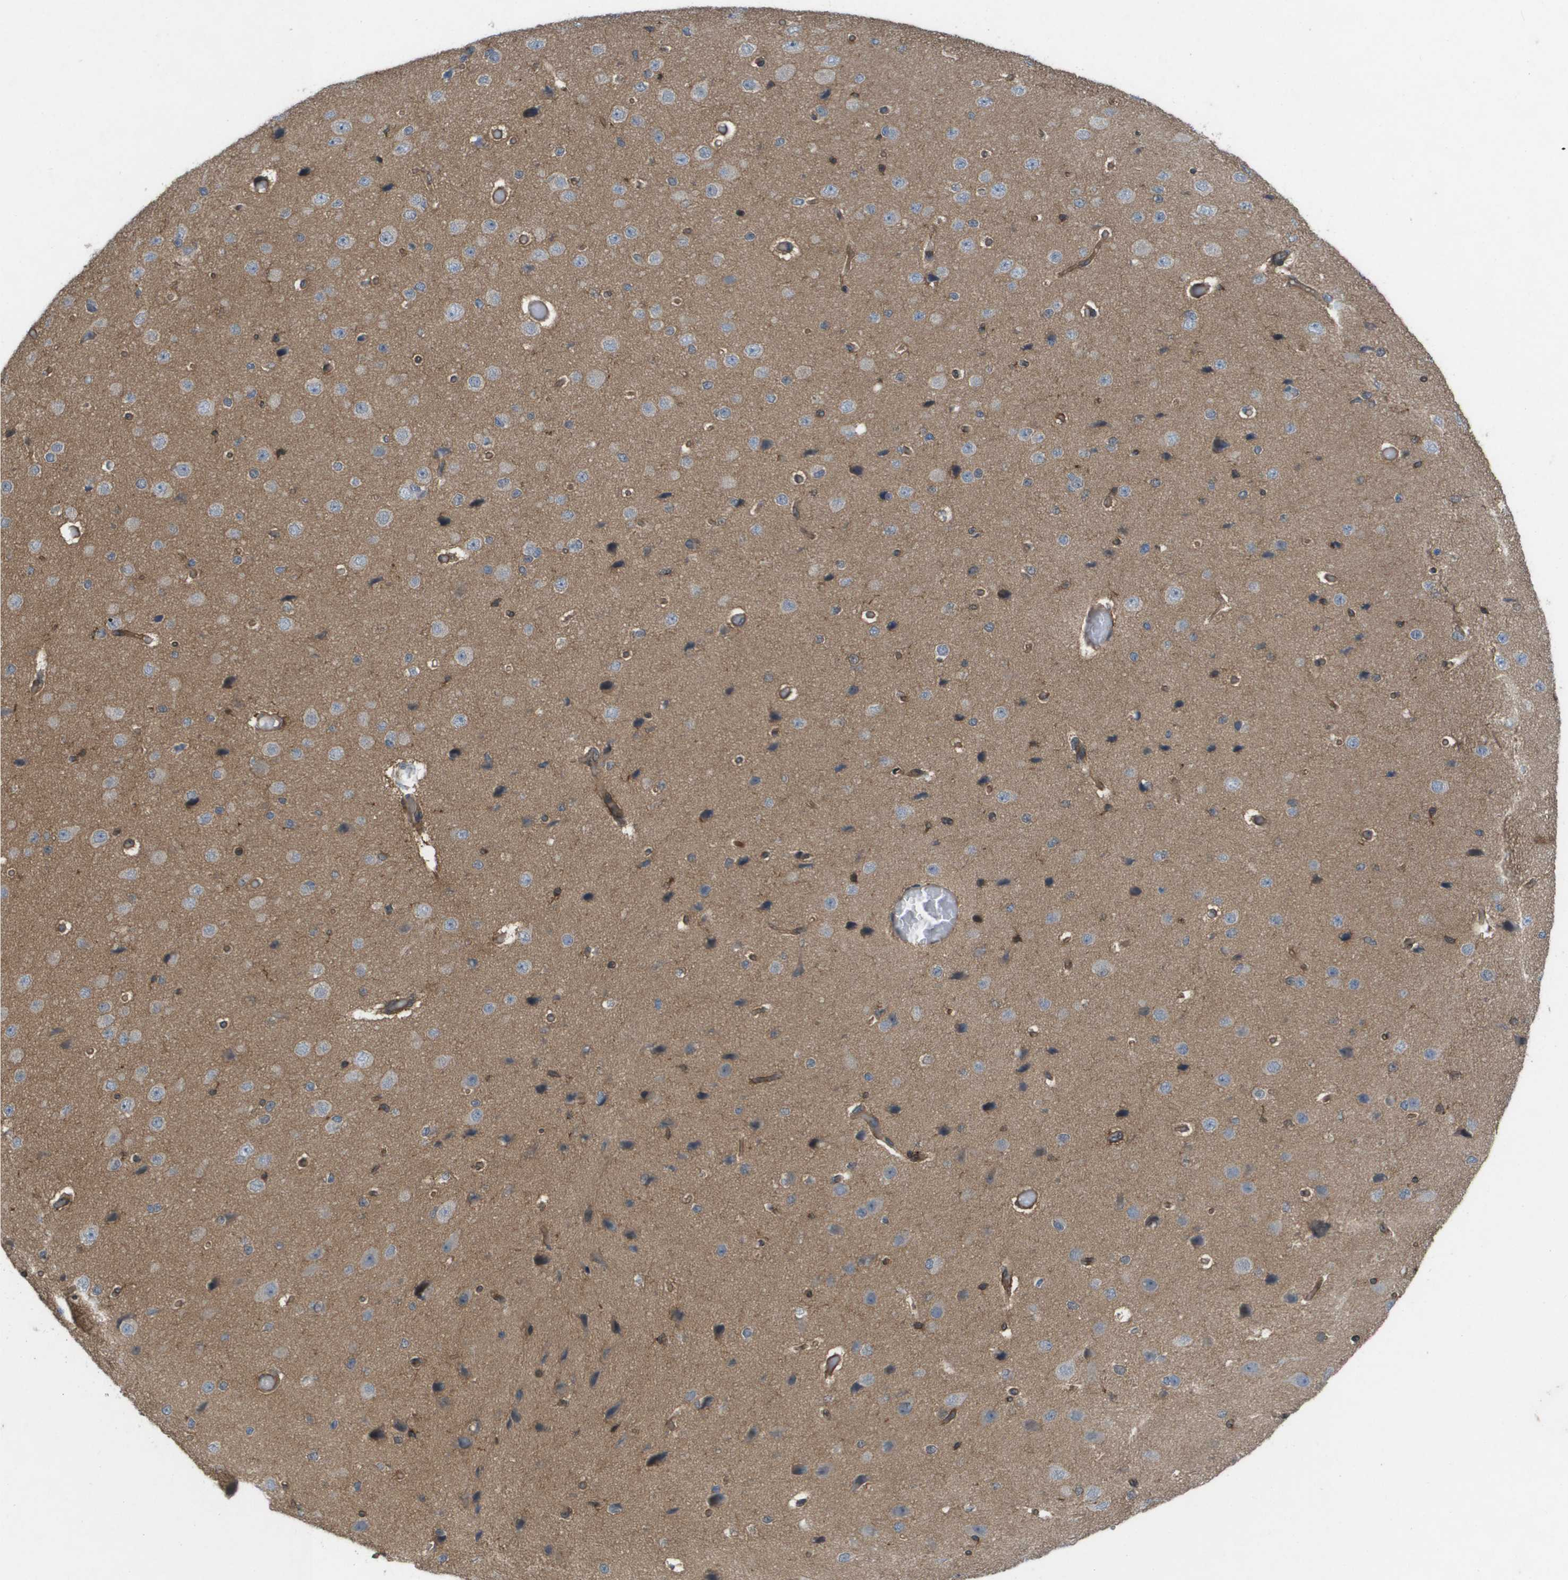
{"staining": {"intensity": "moderate", "quantity": ">75%", "location": "cytoplasmic/membranous"}, "tissue": "cerebral cortex", "cell_type": "Endothelial cells", "image_type": "normal", "snomed": [{"axis": "morphology", "description": "Normal tissue, NOS"}, {"axis": "morphology", "description": "Developmental malformation"}, {"axis": "topography", "description": "Cerebral cortex"}], "caption": "Moderate cytoplasmic/membranous positivity for a protein is identified in approximately >75% of endothelial cells of benign cerebral cortex using immunohistochemistry (IHC).", "gene": "PALD1", "patient": {"sex": "female", "age": 30}}